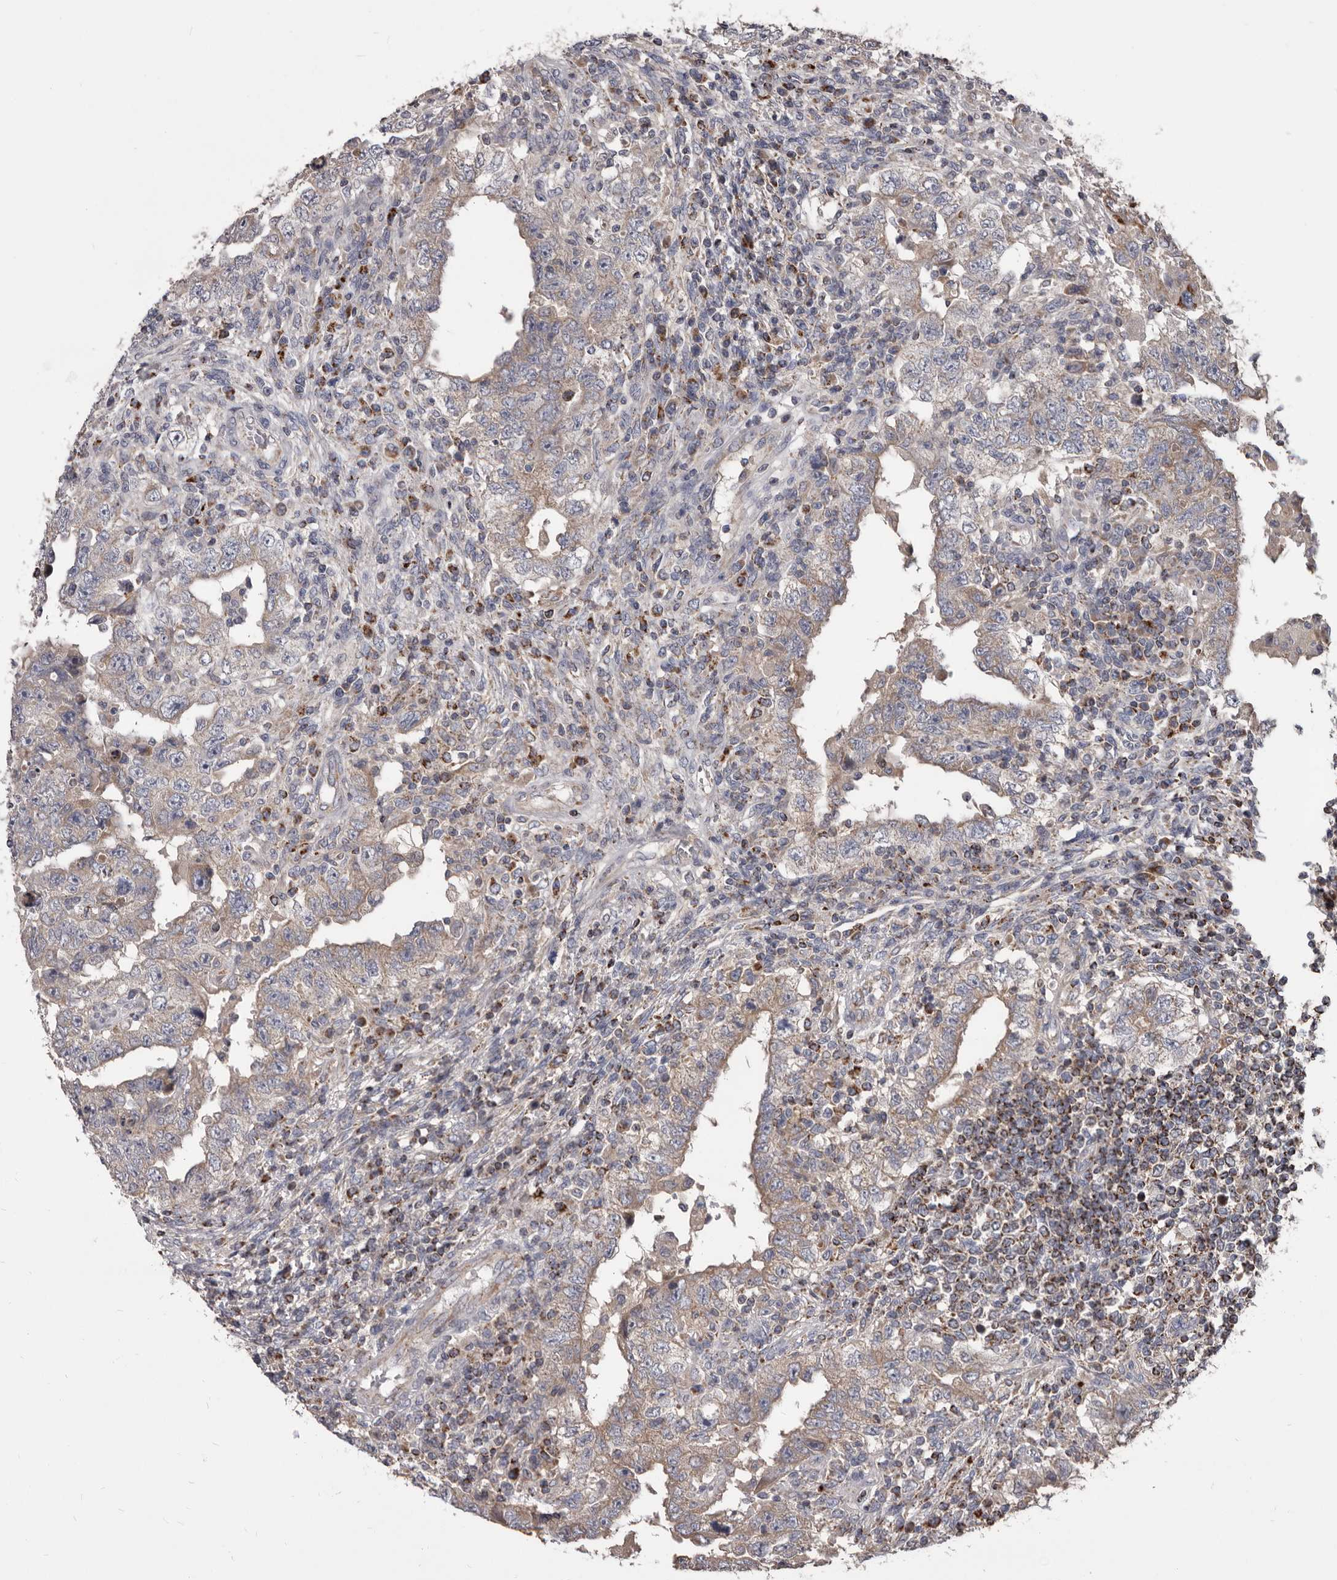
{"staining": {"intensity": "weak", "quantity": "25%-75%", "location": "cytoplasmic/membranous"}, "tissue": "testis cancer", "cell_type": "Tumor cells", "image_type": "cancer", "snomed": [{"axis": "morphology", "description": "Carcinoma, Embryonal, NOS"}, {"axis": "topography", "description": "Testis"}], "caption": "High-magnification brightfield microscopy of testis cancer stained with DAB (3,3'-diaminobenzidine) (brown) and counterstained with hematoxylin (blue). tumor cells exhibit weak cytoplasmic/membranous expression is present in approximately25%-75% of cells.", "gene": "ALDH5A1", "patient": {"sex": "male", "age": 26}}